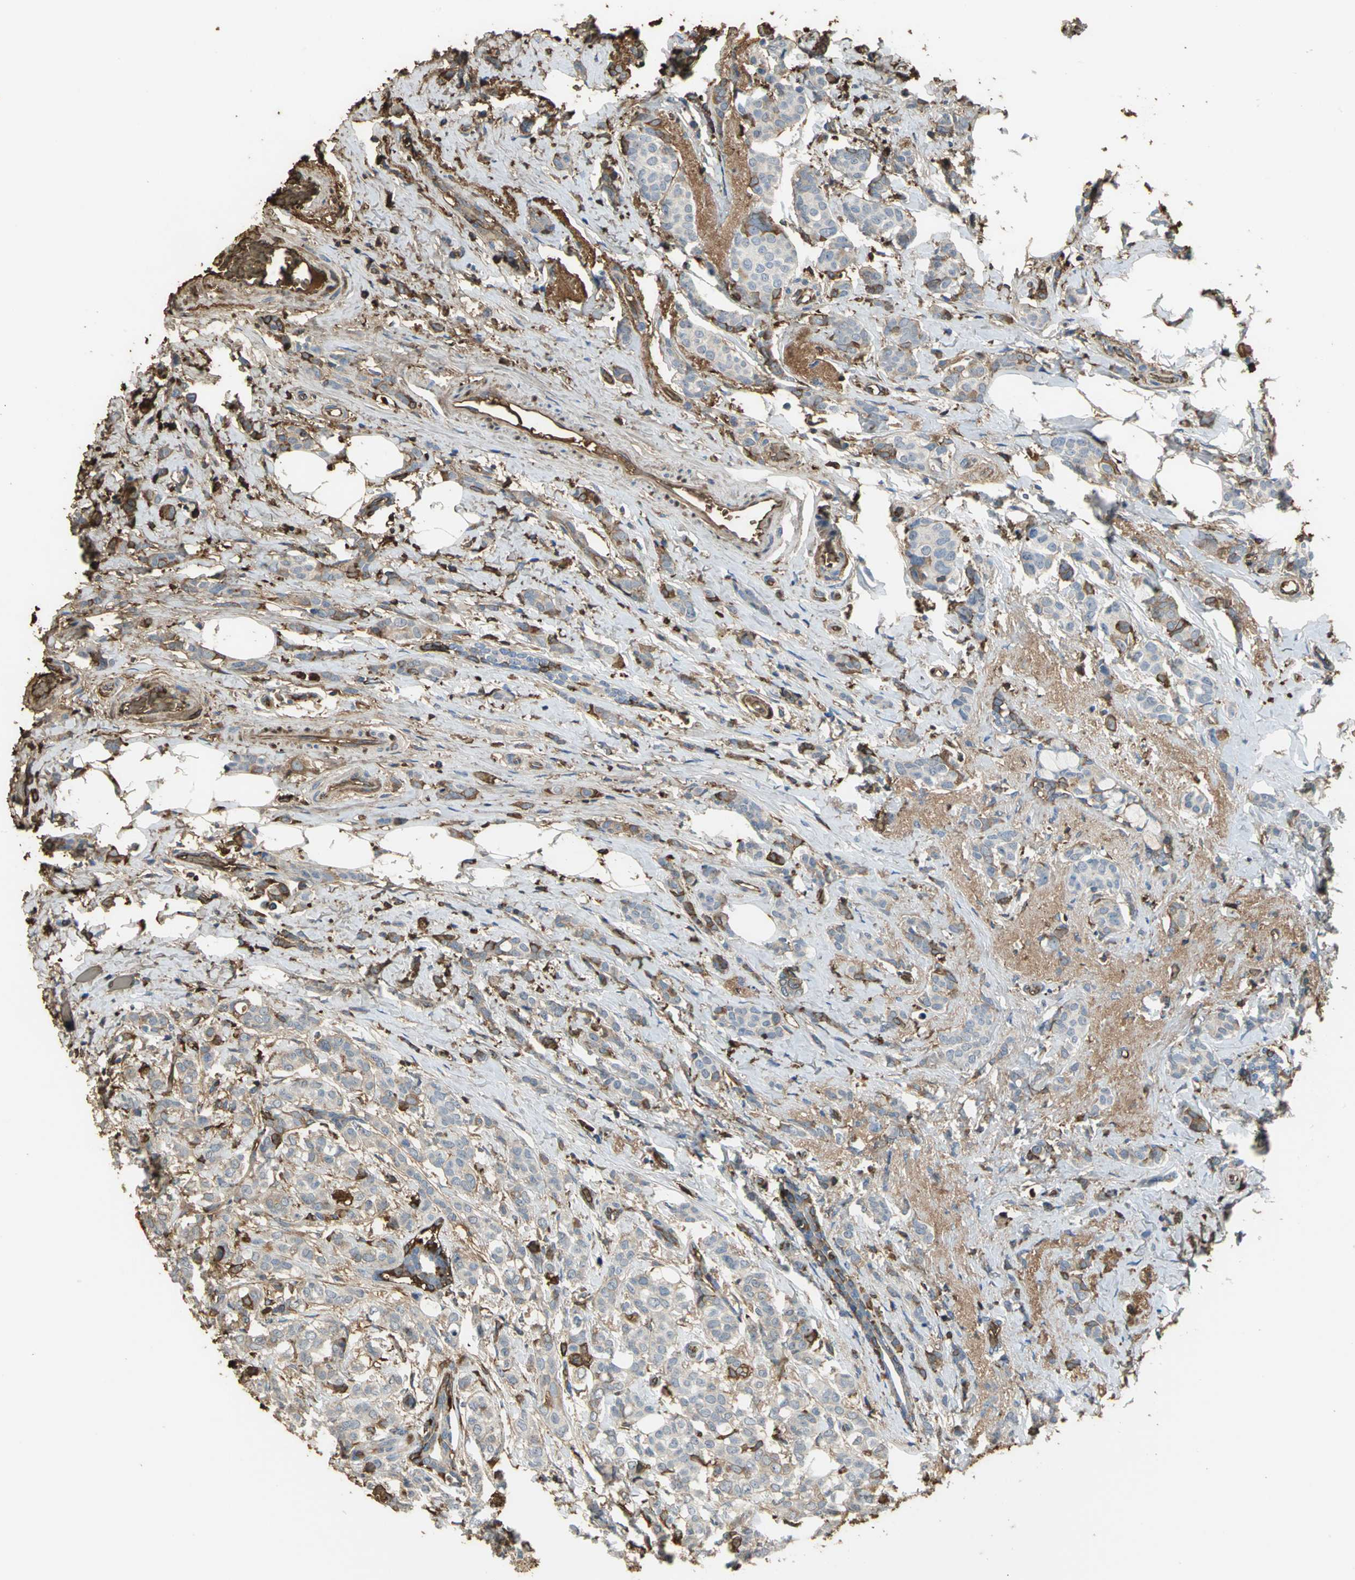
{"staining": {"intensity": "moderate", "quantity": ">75%", "location": "cytoplasmic/membranous"}, "tissue": "breast cancer", "cell_type": "Tumor cells", "image_type": "cancer", "snomed": [{"axis": "morphology", "description": "Lobular carcinoma"}, {"axis": "topography", "description": "Breast"}], "caption": "Tumor cells show moderate cytoplasmic/membranous positivity in approximately >75% of cells in breast cancer. Immunohistochemistry stains the protein of interest in brown and the nuclei are stained blue.", "gene": "TREM1", "patient": {"sex": "female", "age": 60}}